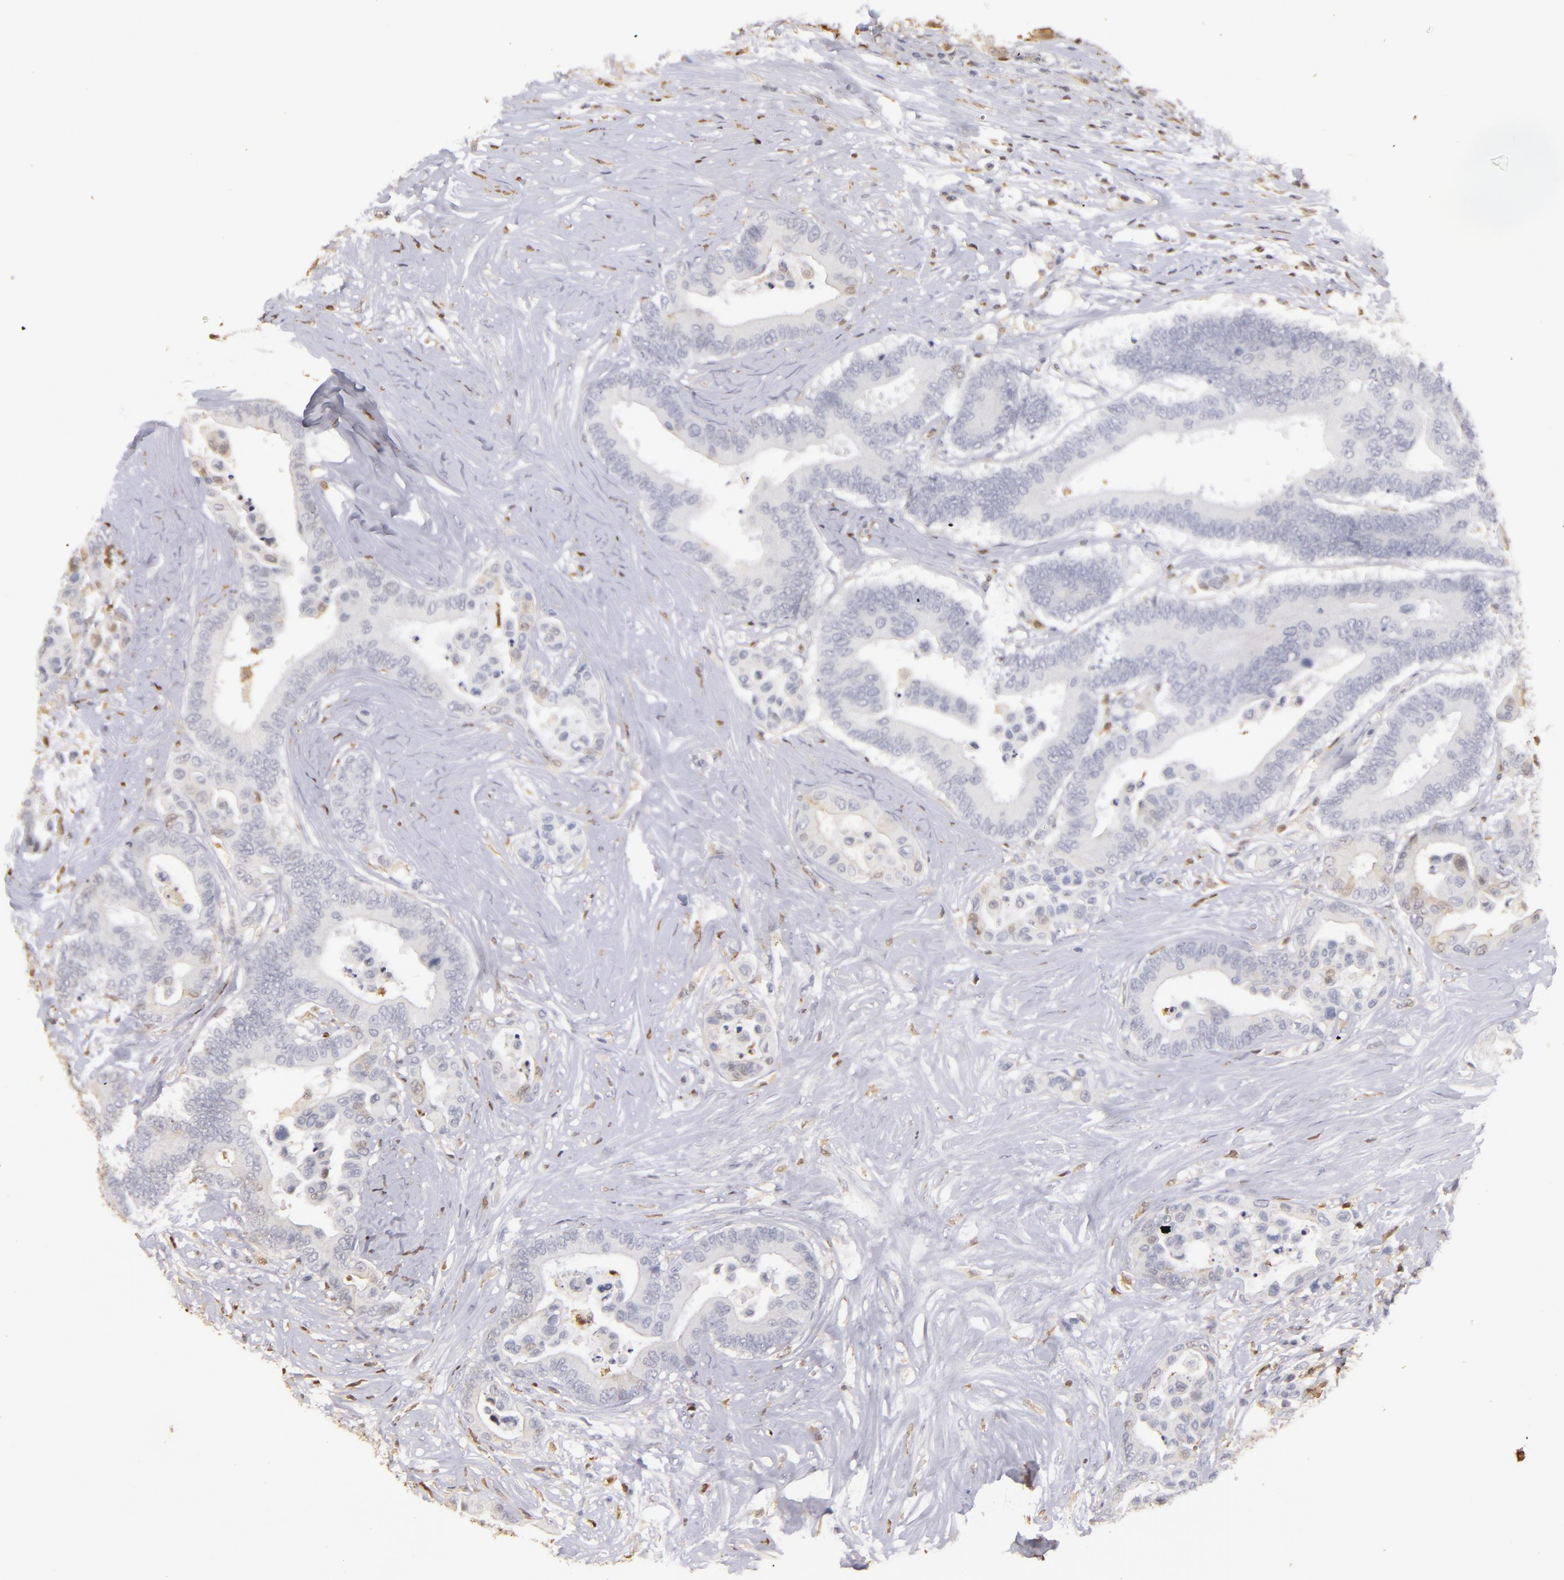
{"staining": {"intensity": "weak", "quantity": "<25%", "location": "cytoplasmic/membranous,nuclear"}, "tissue": "colorectal cancer", "cell_type": "Tumor cells", "image_type": "cancer", "snomed": [{"axis": "morphology", "description": "Adenocarcinoma, NOS"}, {"axis": "topography", "description": "Colon"}], "caption": "Immunohistochemical staining of colorectal cancer (adenocarcinoma) reveals no significant expression in tumor cells. The staining is performed using DAB brown chromogen with nuclei counter-stained in using hematoxylin.", "gene": "S100A2", "patient": {"sex": "male", "age": 82}}